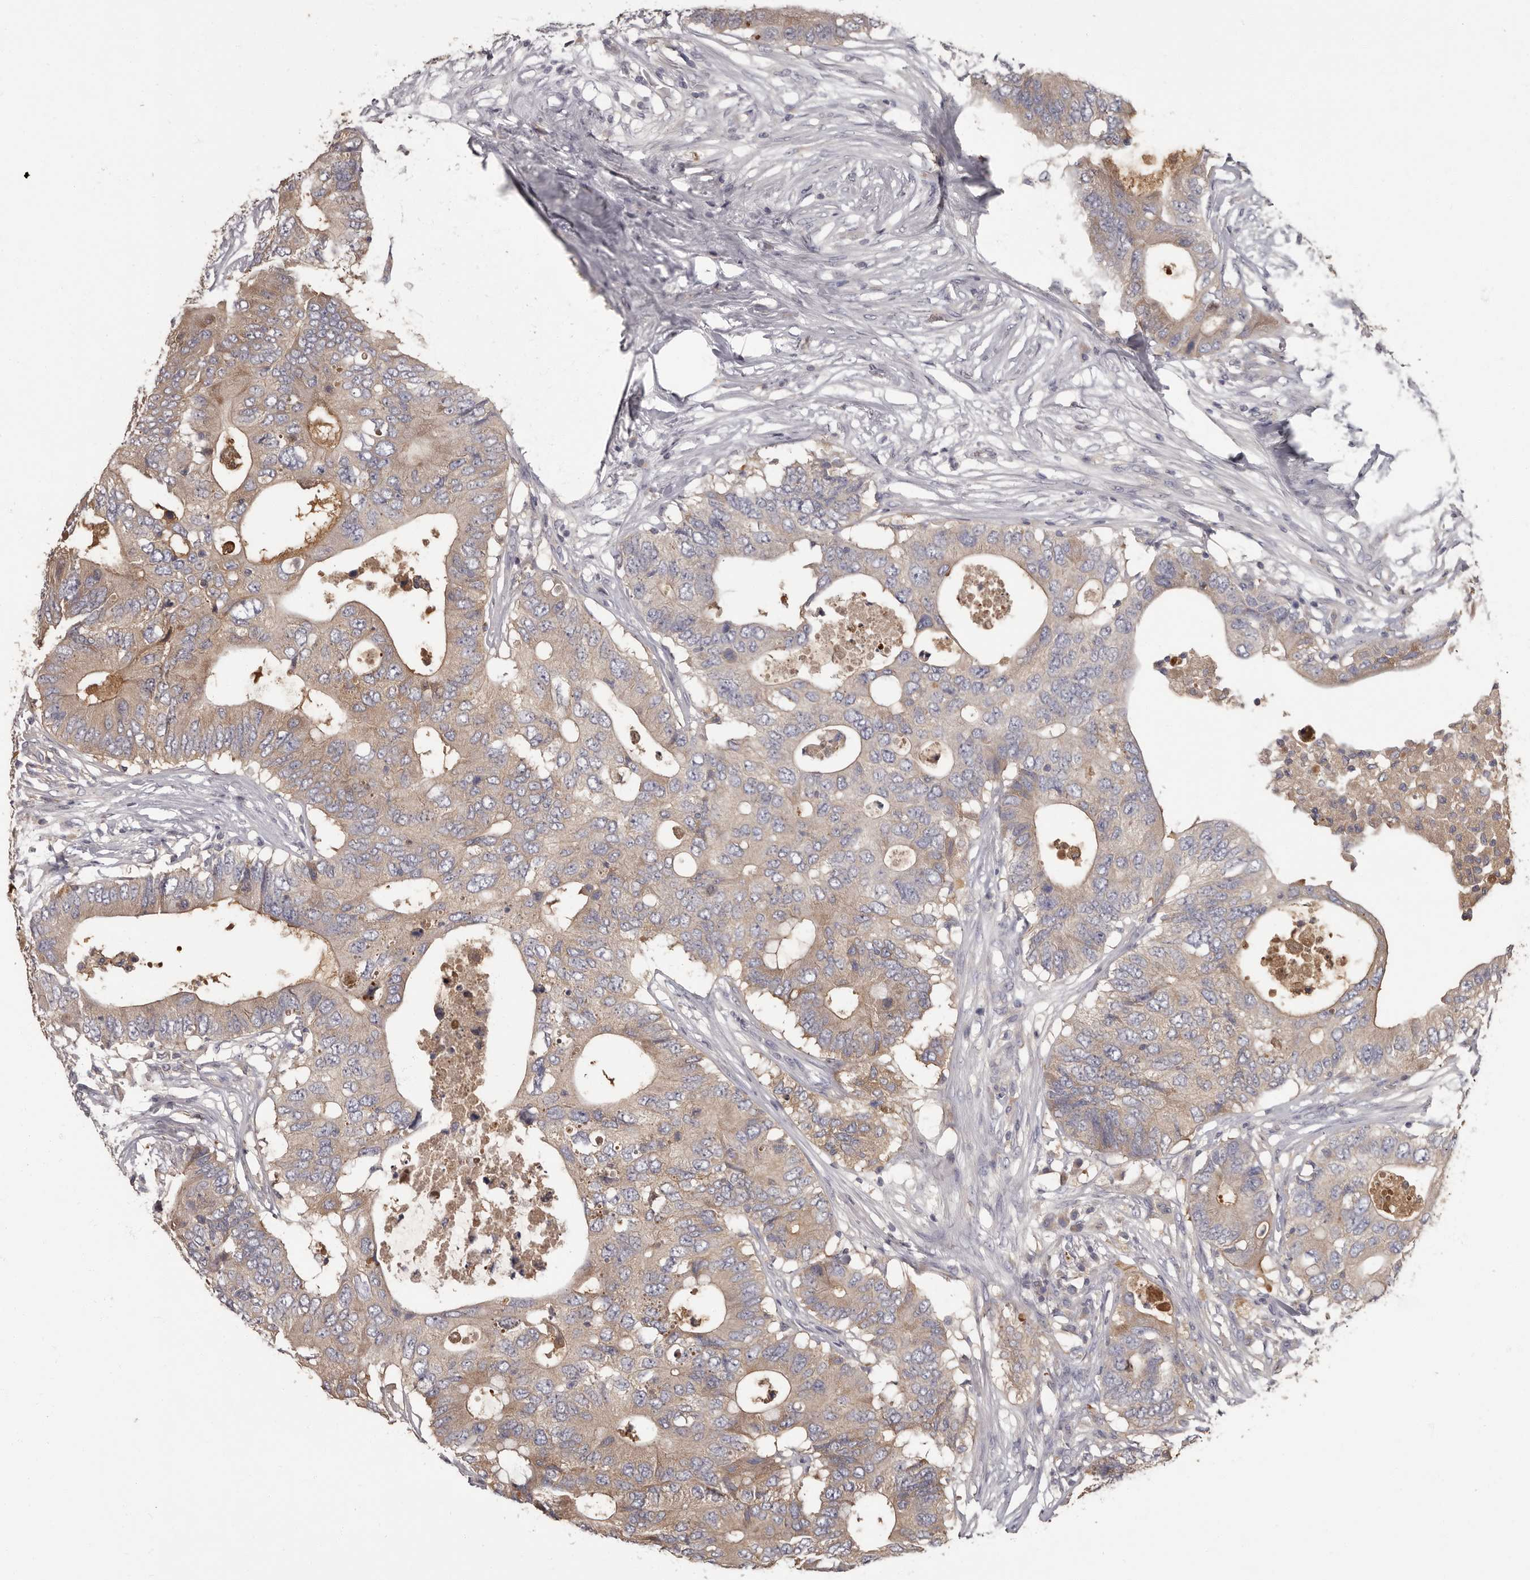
{"staining": {"intensity": "moderate", "quantity": "25%-75%", "location": "cytoplasmic/membranous"}, "tissue": "colorectal cancer", "cell_type": "Tumor cells", "image_type": "cancer", "snomed": [{"axis": "morphology", "description": "Adenocarcinoma, NOS"}, {"axis": "topography", "description": "Colon"}], "caption": "Colorectal cancer (adenocarcinoma) stained with a brown dye exhibits moderate cytoplasmic/membranous positive positivity in about 25%-75% of tumor cells.", "gene": "APEH", "patient": {"sex": "male", "age": 71}}